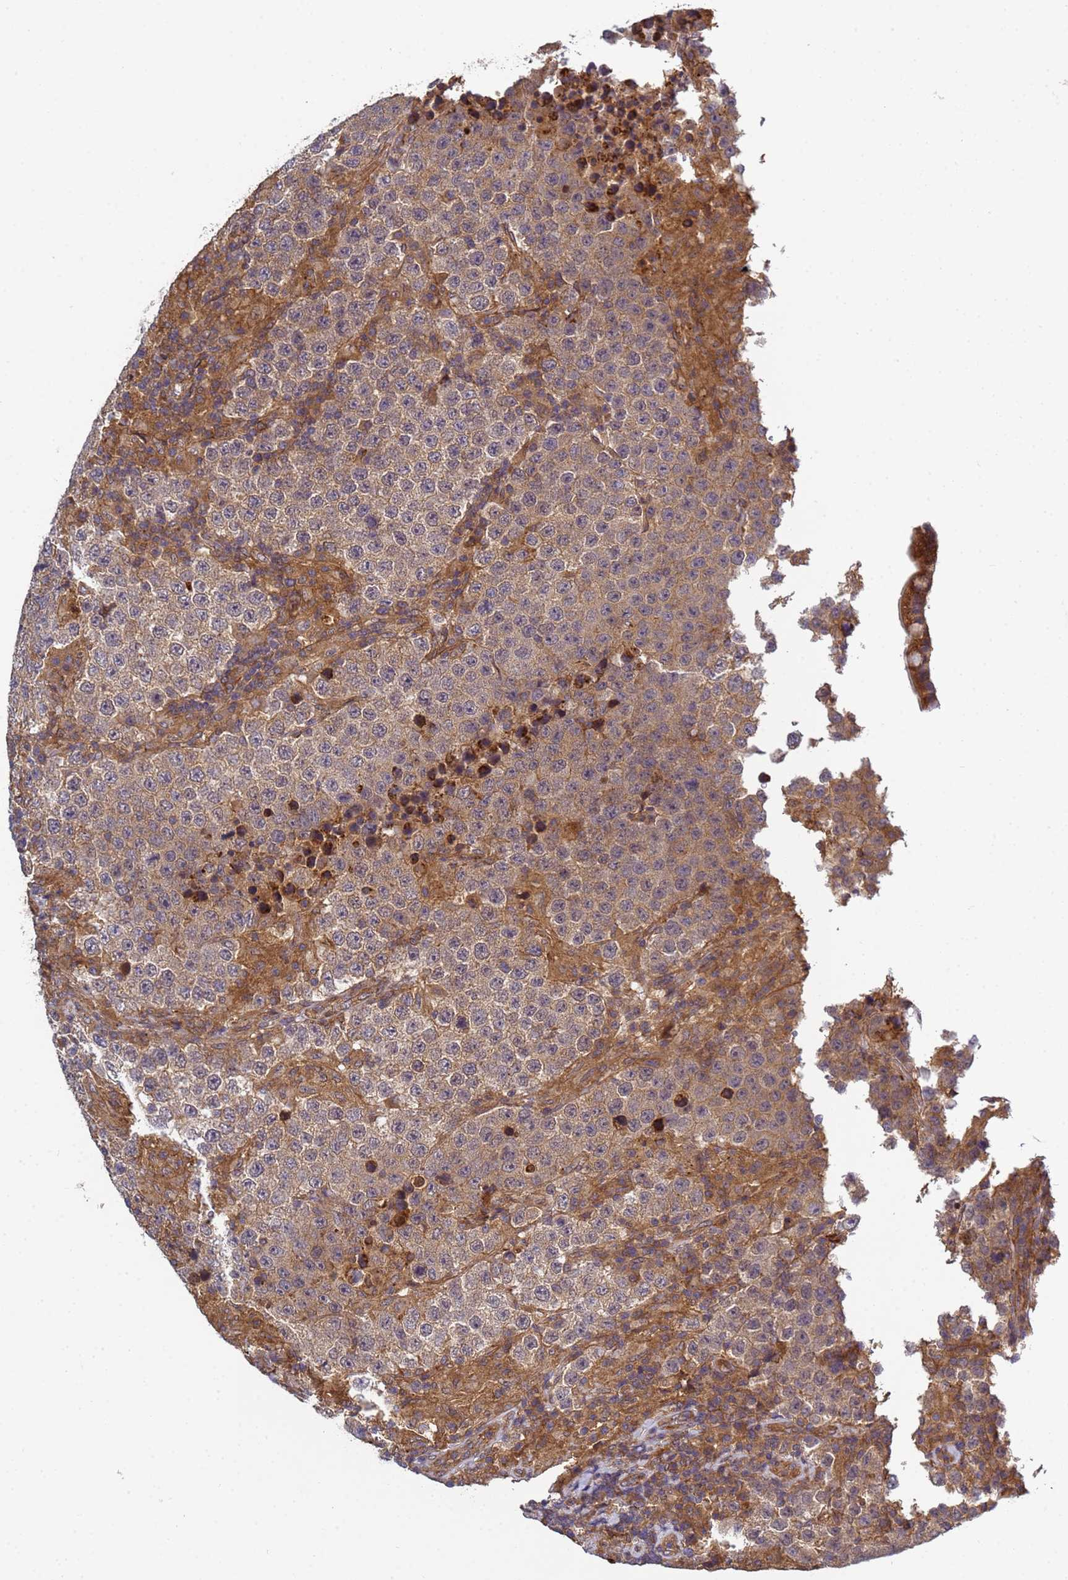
{"staining": {"intensity": "moderate", "quantity": ">75%", "location": "cytoplasmic/membranous"}, "tissue": "testis cancer", "cell_type": "Tumor cells", "image_type": "cancer", "snomed": [{"axis": "morphology", "description": "Normal tissue, NOS"}, {"axis": "morphology", "description": "Urothelial carcinoma, High grade"}, {"axis": "morphology", "description": "Seminoma, NOS"}, {"axis": "morphology", "description": "Carcinoma, Embryonal, NOS"}, {"axis": "topography", "description": "Urinary bladder"}, {"axis": "topography", "description": "Testis"}], "caption": "Testis urothelial carcinoma (high-grade) was stained to show a protein in brown. There is medium levels of moderate cytoplasmic/membranous expression in approximately >75% of tumor cells.", "gene": "C8orf34", "patient": {"sex": "male", "age": 41}}